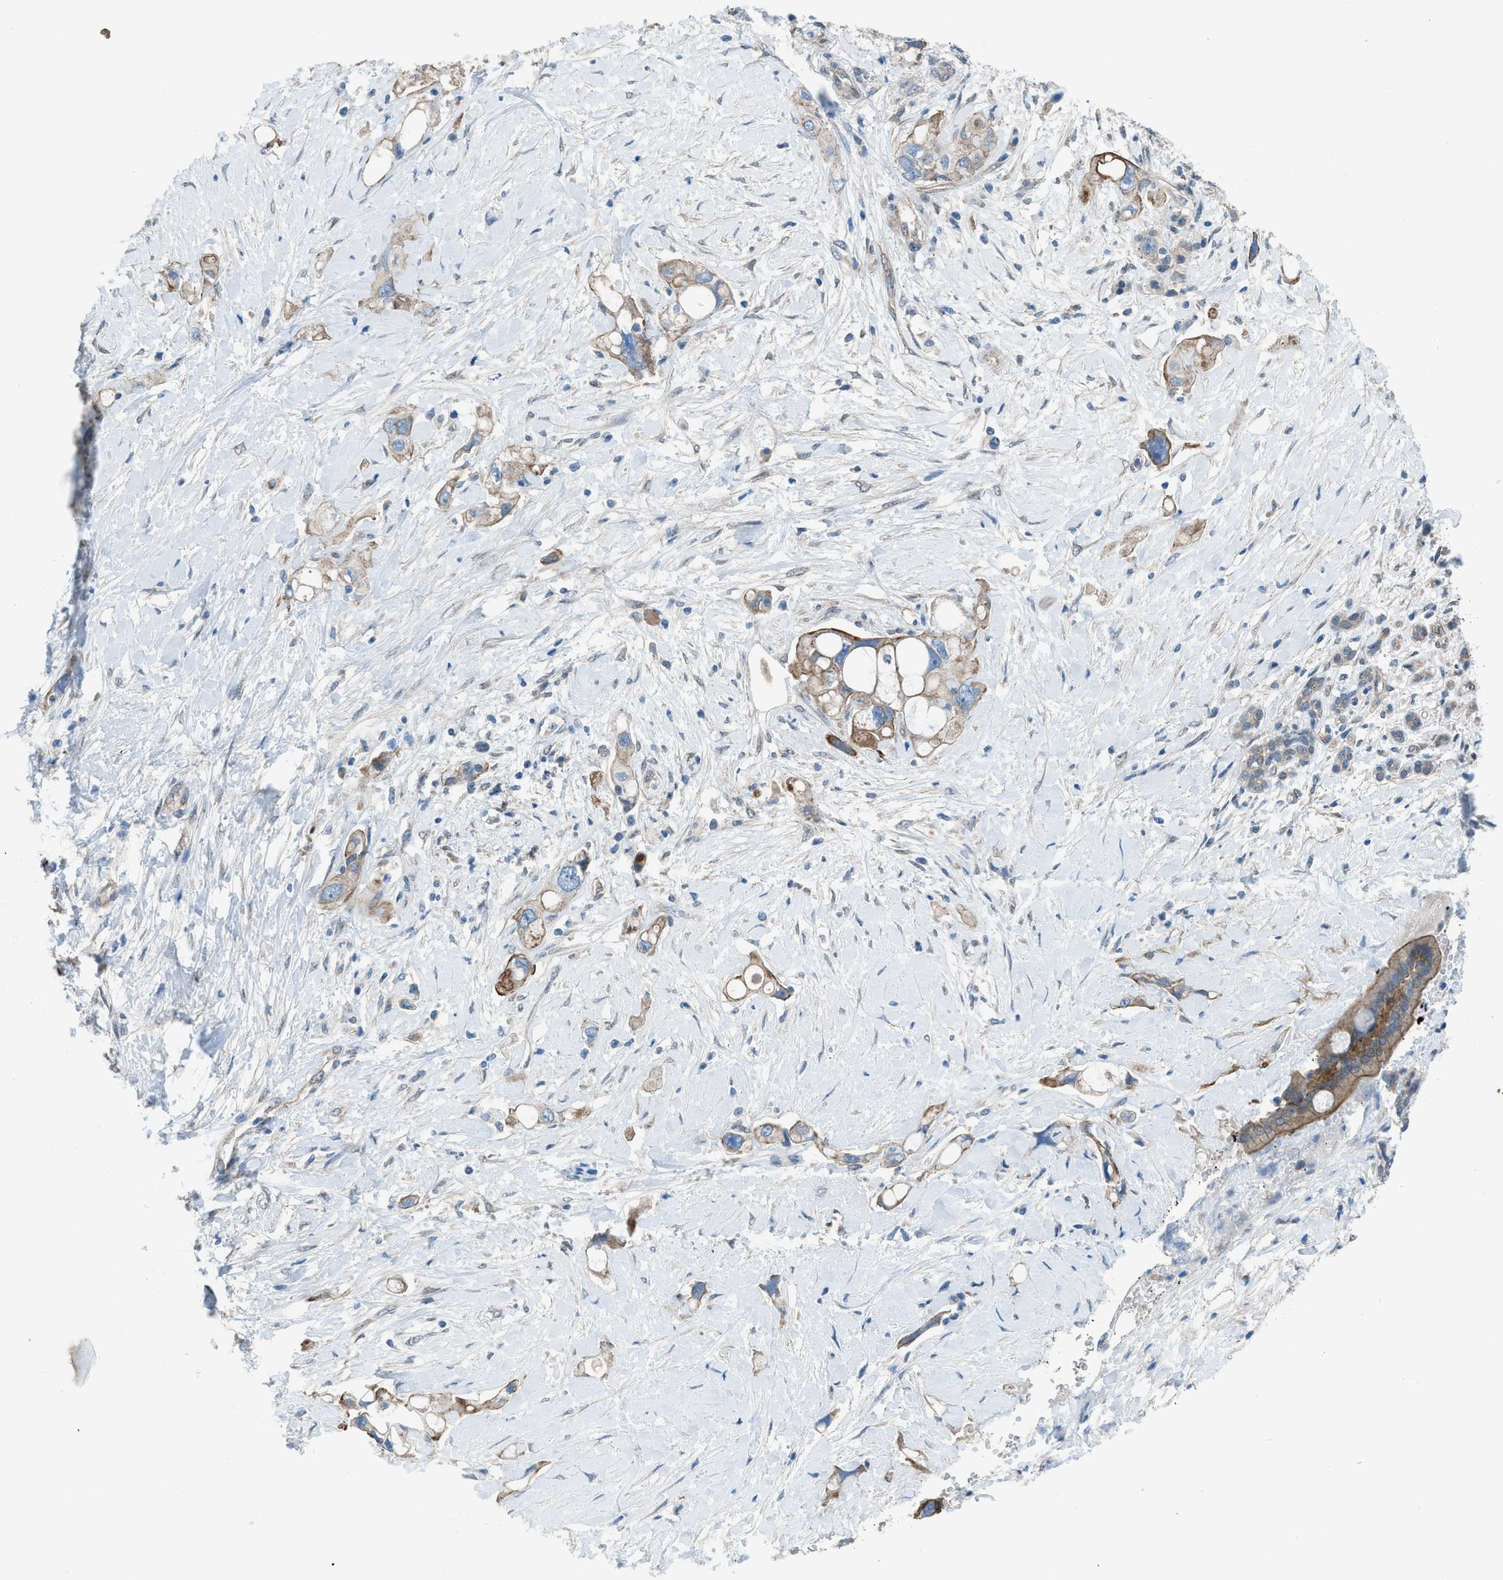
{"staining": {"intensity": "moderate", "quantity": ">75%", "location": "cytoplasmic/membranous"}, "tissue": "pancreatic cancer", "cell_type": "Tumor cells", "image_type": "cancer", "snomed": [{"axis": "morphology", "description": "Adenocarcinoma, NOS"}, {"axis": "topography", "description": "Pancreas"}], "caption": "Pancreatic cancer (adenocarcinoma) stained with a brown dye shows moderate cytoplasmic/membranous positive staining in about >75% of tumor cells.", "gene": "PRKN", "patient": {"sex": "female", "age": 56}}